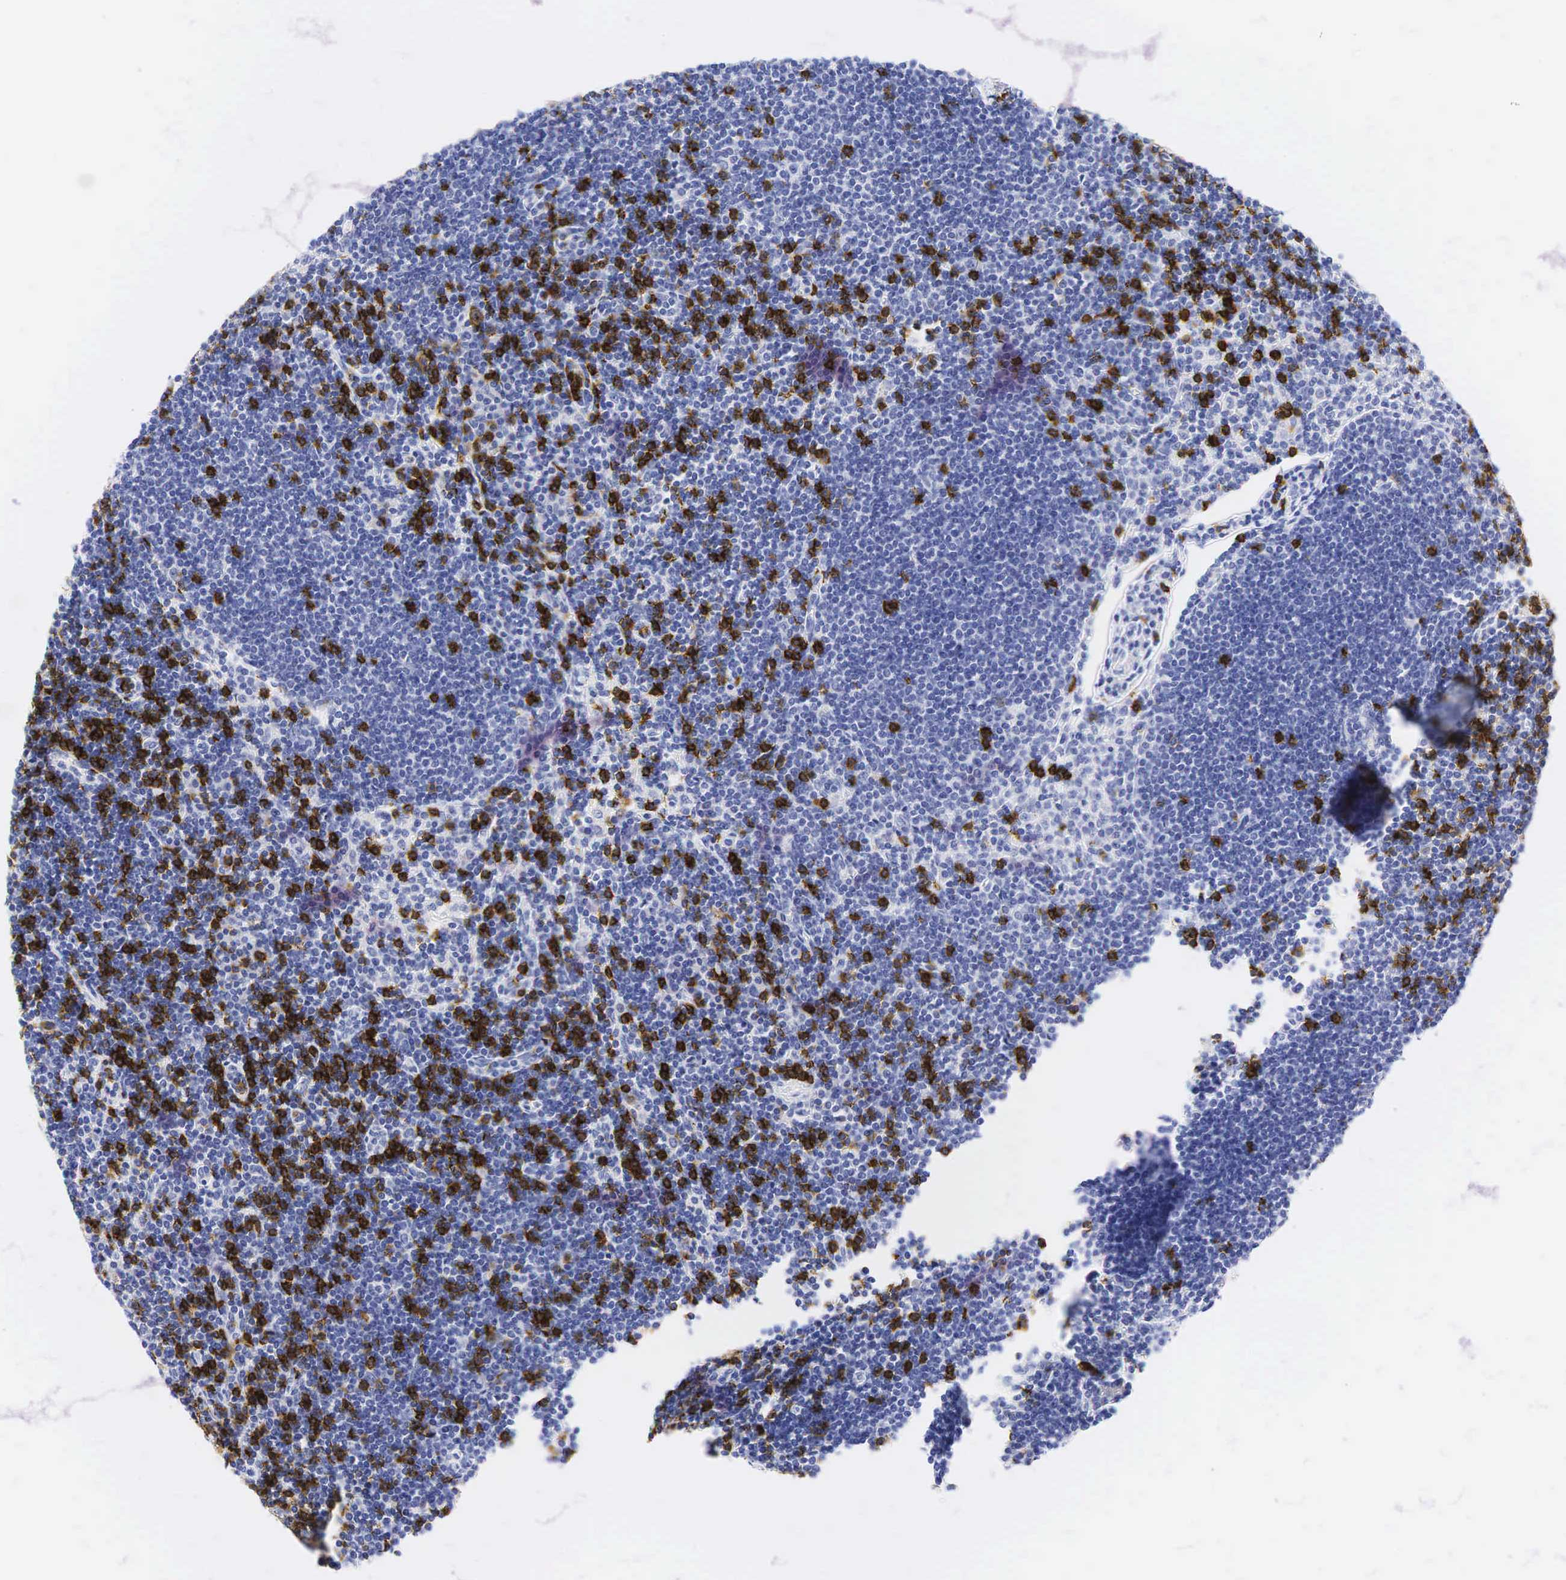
{"staining": {"intensity": "strong", "quantity": "<25%", "location": "cytoplasmic/membranous,nuclear"}, "tissue": "lymph node", "cell_type": "Germinal center cells", "image_type": "normal", "snomed": [{"axis": "morphology", "description": "Normal tissue, NOS"}, {"axis": "topography", "description": "Lymph node"}], "caption": "Germinal center cells display medium levels of strong cytoplasmic/membranous,nuclear positivity in about <25% of cells in benign lymph node.", "gene": "CD8A", "patient": {"sex": "female", "age": 53}}